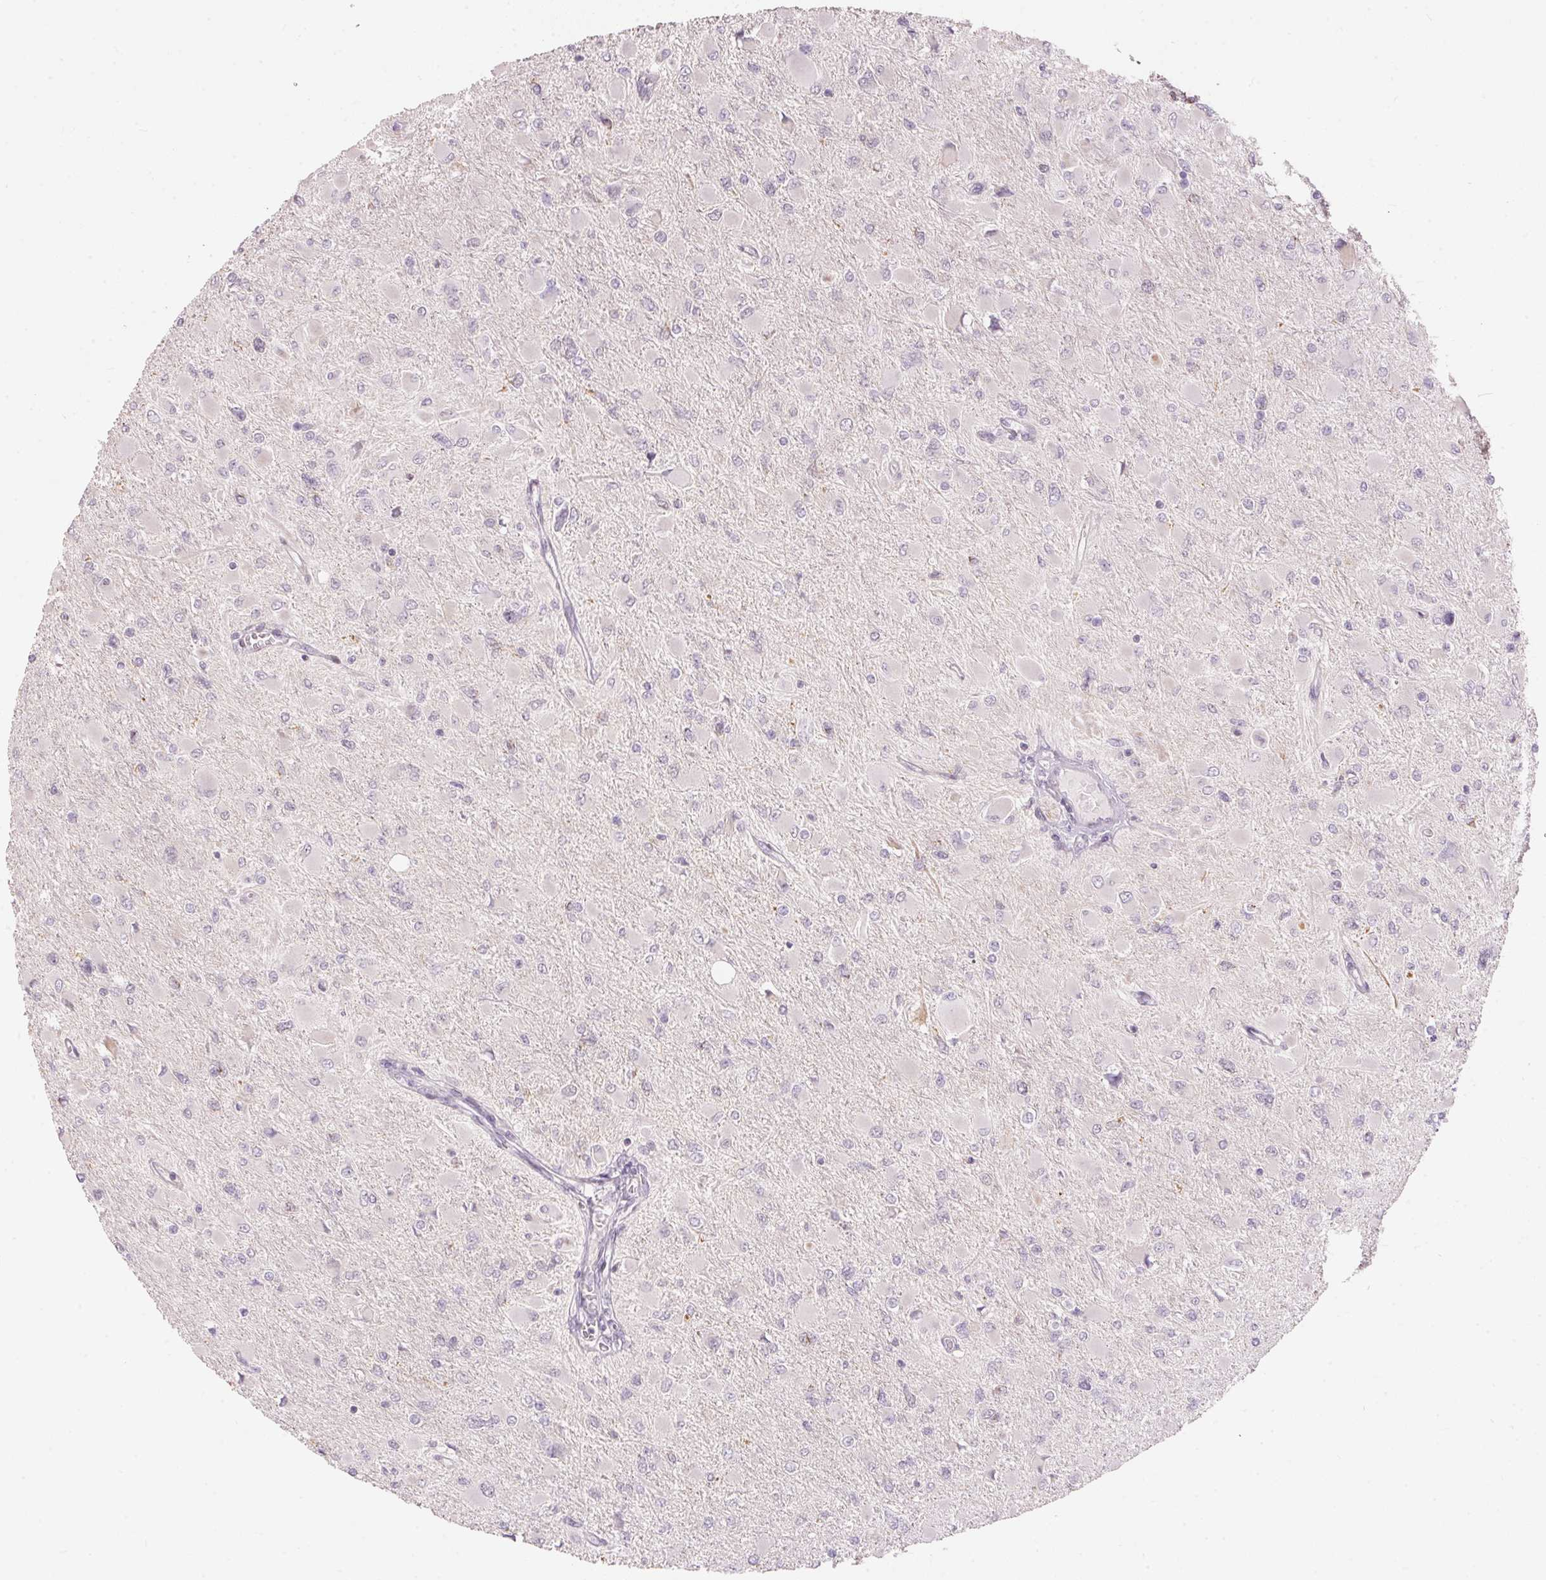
{"staining": {"intensity": "negative", "quantity": "none", "location": "none"}, "tissue": "glioma", "cell_type": "Tumor cells", "image_type": "cancer", "snomed": [{"axis": "morphology", "description": "Glioma, malignant, High grade"}, {"axis": "topography", "description": "Cerebral cortex"}], "caption": "Tumor cells show no significant protein positivity in glioma.", "gene": "GDAP1L1", "patient": {"sex": "female", "age": 36}}